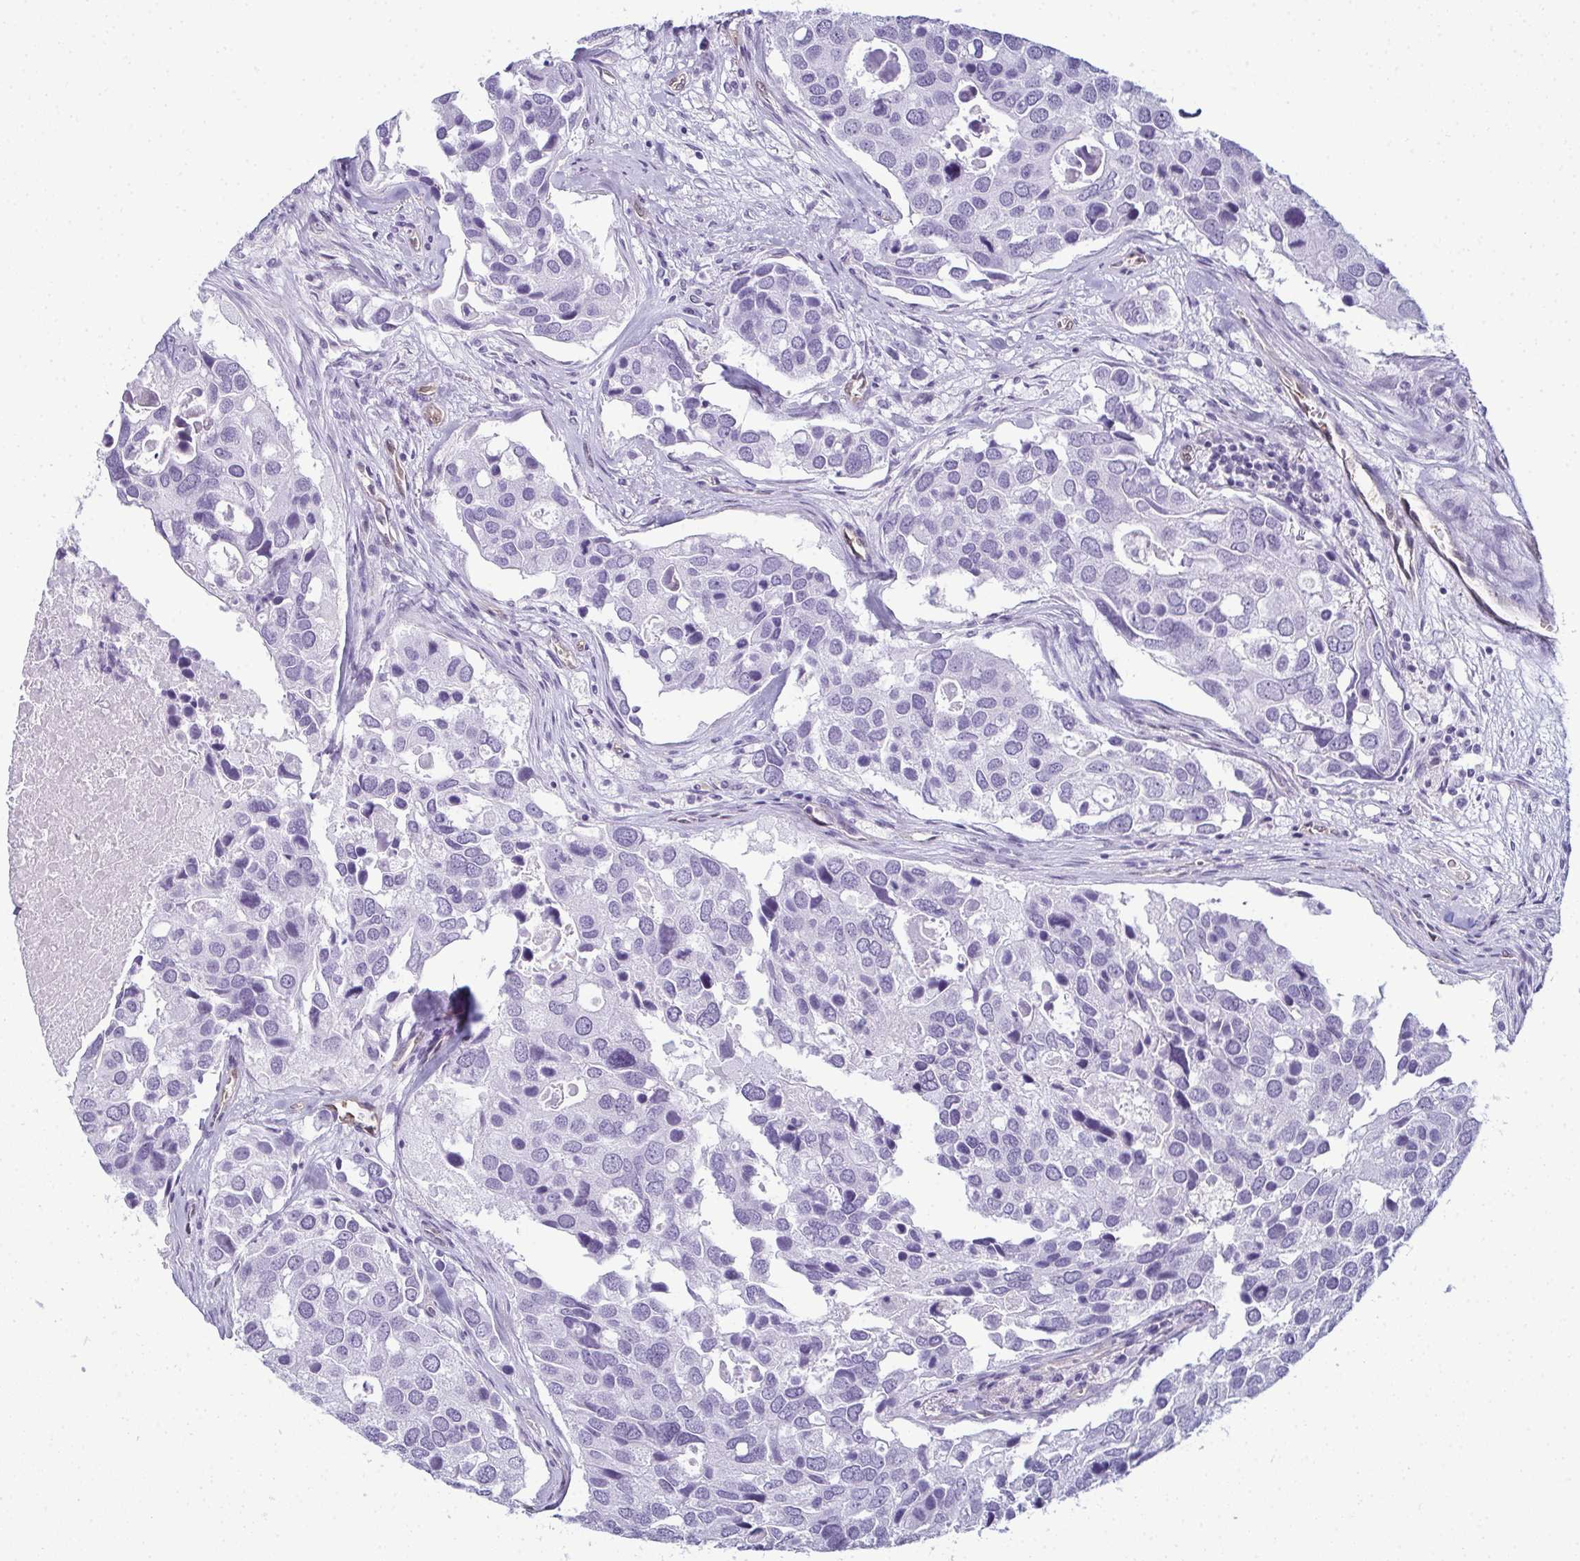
{"staining": {"intensity": "negative", "quantity": "none", "location": "none"}, "tissue": "breast cancer", "cell_type": "Tumor cells", "image_type": "cancer", "snomed": [{"axis": "morphology", "description": "Duct carcinoma"}, {"axis": "topography", "description": "Breast"}], "caption": "Protein analysis of breast cancer (intraductal carcinoma) exhibits no significant positivity in tumor cells. Nuclei are stained in blue.", "gene": "CDA", "patient": {"sex": "female", "age": 83}}